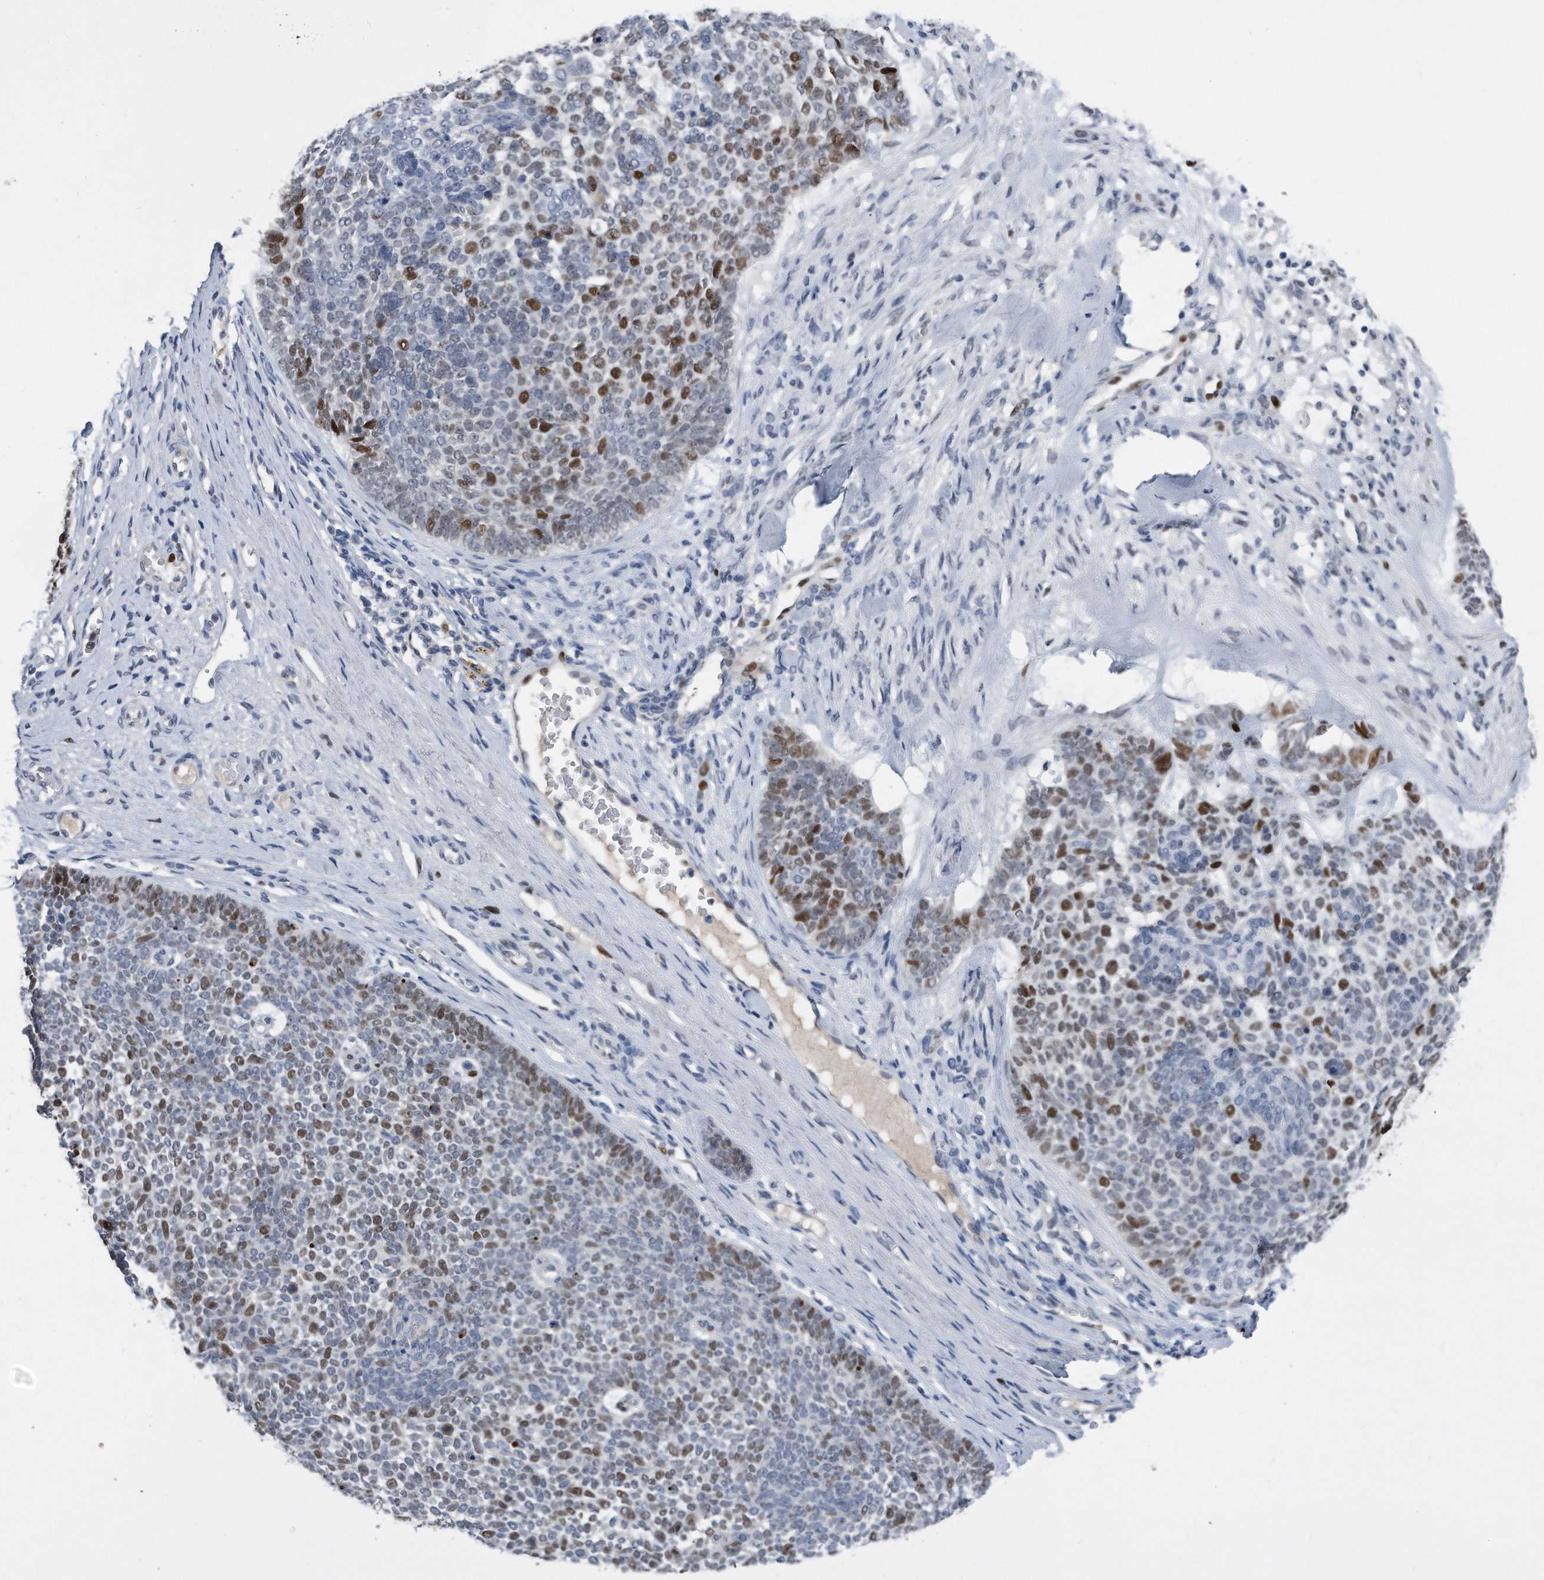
{"staining": {"intensity": "strong", "quantity": "<25%", "location": "nuclear"}, "tissue": "skin cancer", "cell_type": "Tumor cells", "image_type": "cancer", "snomed": [{"axis": "morphology", "description": "Basal cell carcinoma"}, {"axis": "topography", "description": "Skin"}], "caption": "IHC micrograph of neoplastic tissue: skin cancer (basal cell carcinoma) stained using immunohistochemistry exhibits medium levels of strong protein expression localized specifically in the nuclear of tumor cells, appearing as a nuclear brown color.", "gene": "PCNA", "patient": {"sex": "female", "age": 81}}